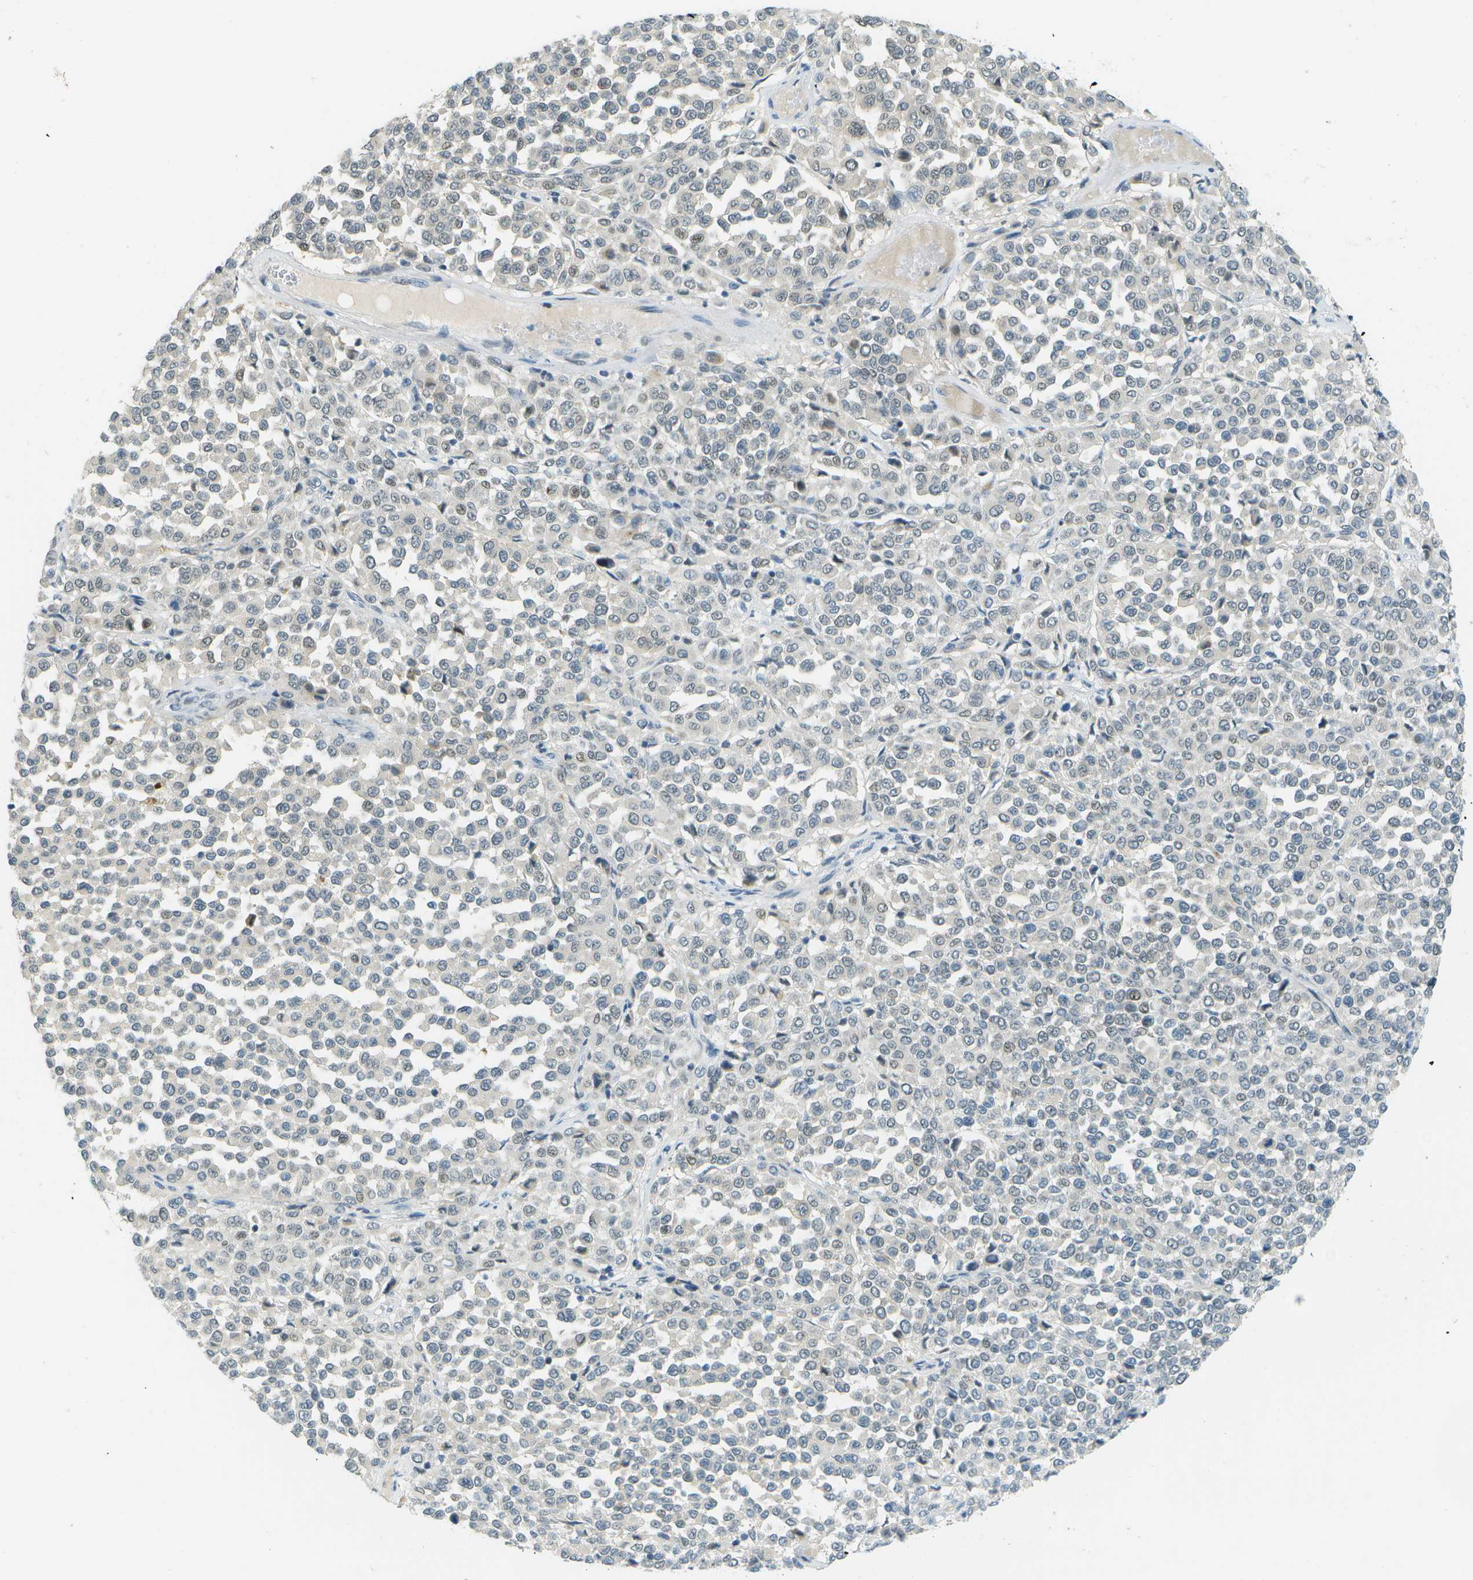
{"staining": {"intensity": "negative", "quantity": "none", "location": "none"}, "tissue": "melanoma", "cell_type": "Tumor cells", "image_type": "cancer", "snomed": [{"axis": "morphology", "description": "Malignant melanoma, Metastatic site"}, {"axis": "topography", "description": "Pancreas"}], "caption": "Tumor cells show no significant protein positivity in melanoma.", "gene": "NEK11", "patient": {"sex": "female", "age": 30}}